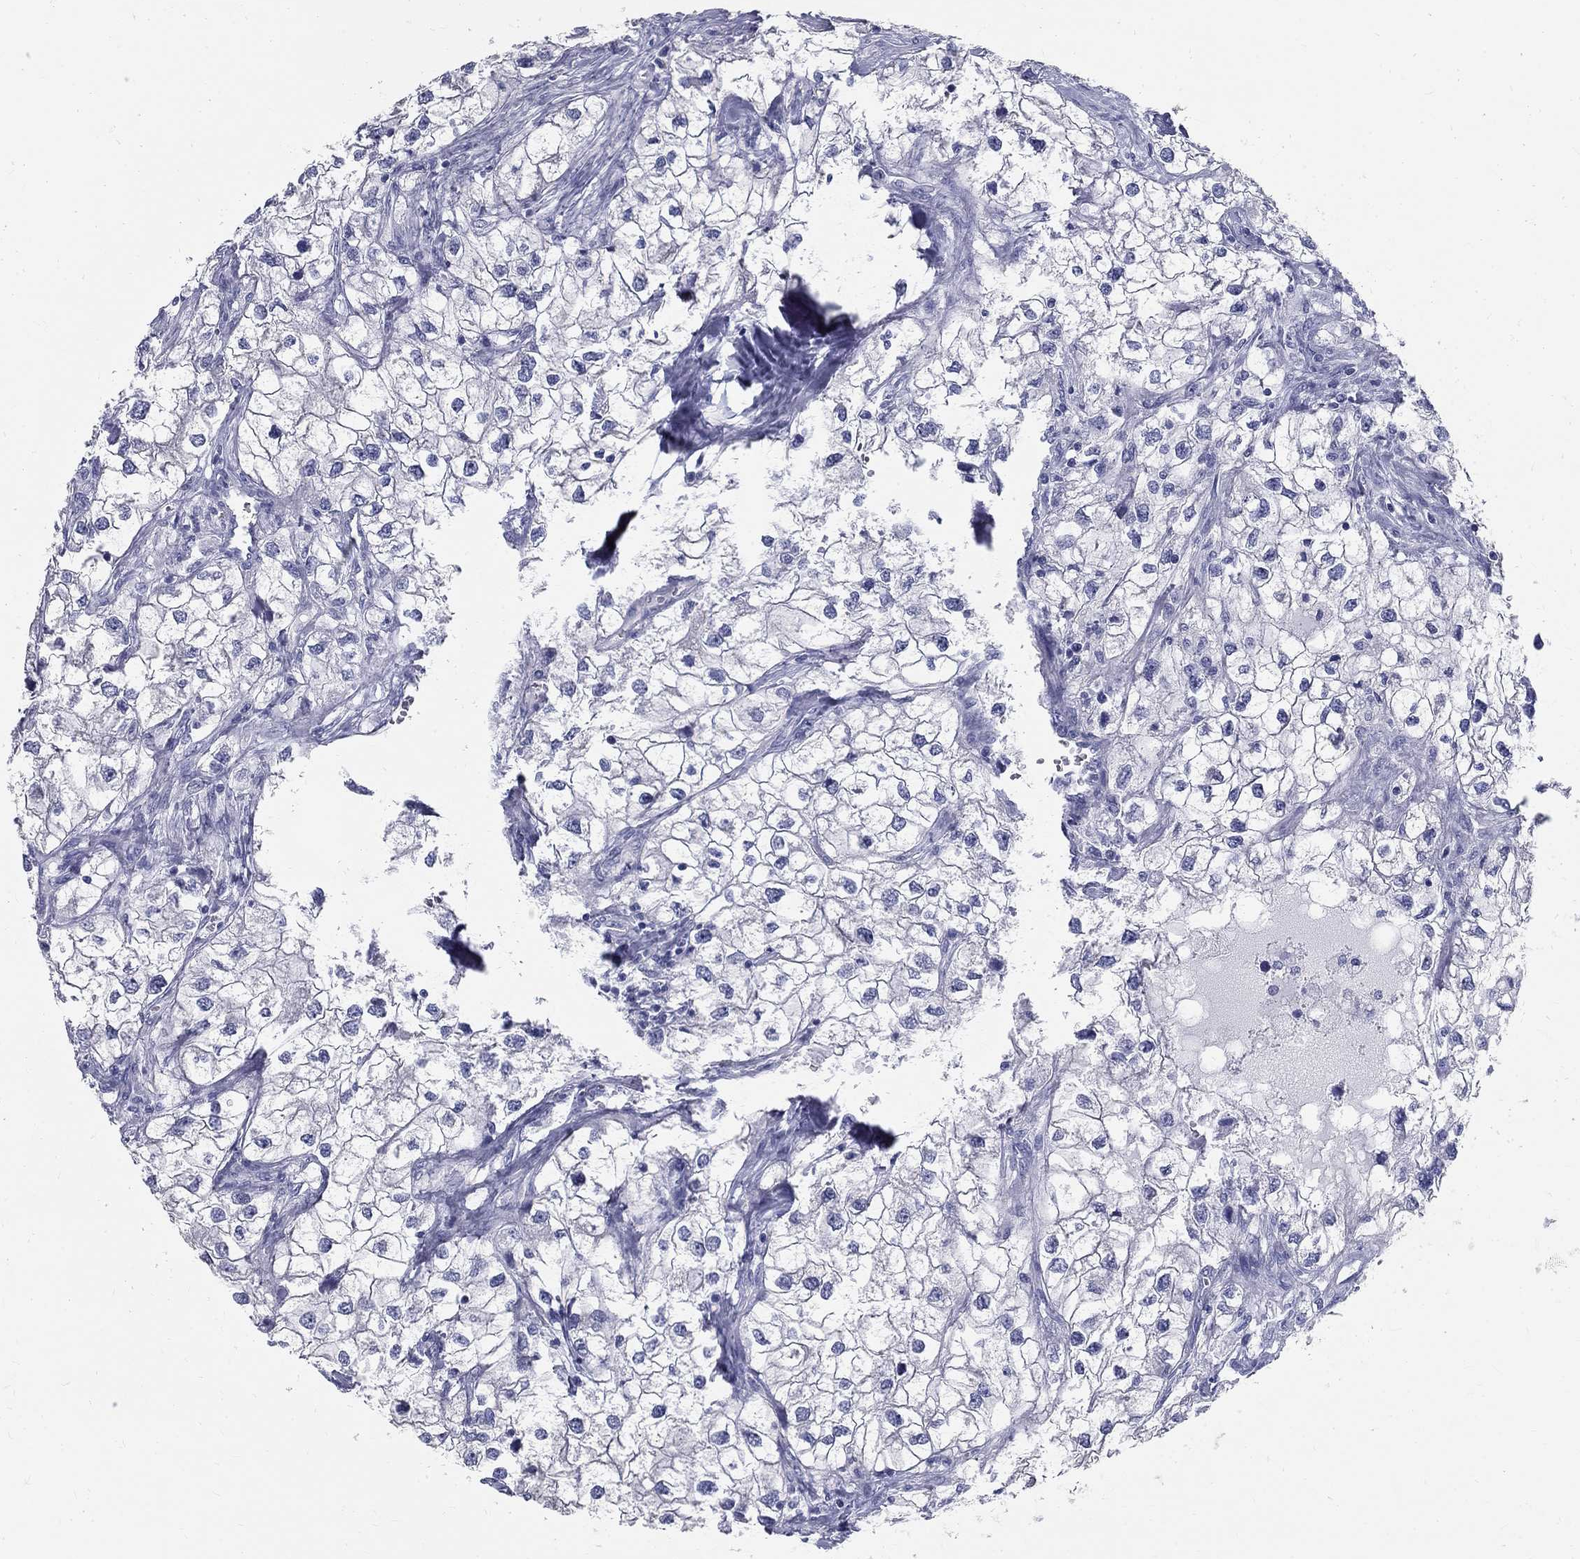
{"staining": {"intensity": "negative", "quantity": "none", "location": "none"}, "tissue": "renal cancer", "cell_type": "Tumor cells", "image_type": "cancer", "snomed": [{"axis": "morphology", "description": "Adenocarcinoma, NOS"}, {"axis": "topography", "description": "Kidney"}], "caption": "Human adenocarcinoma (renal) stained for a protein using immunohistochemistry (IHC) demonstrates no staining in tumor cells.", "gene": "TGM4", "patient": {"sex": "male", "age": 59}}